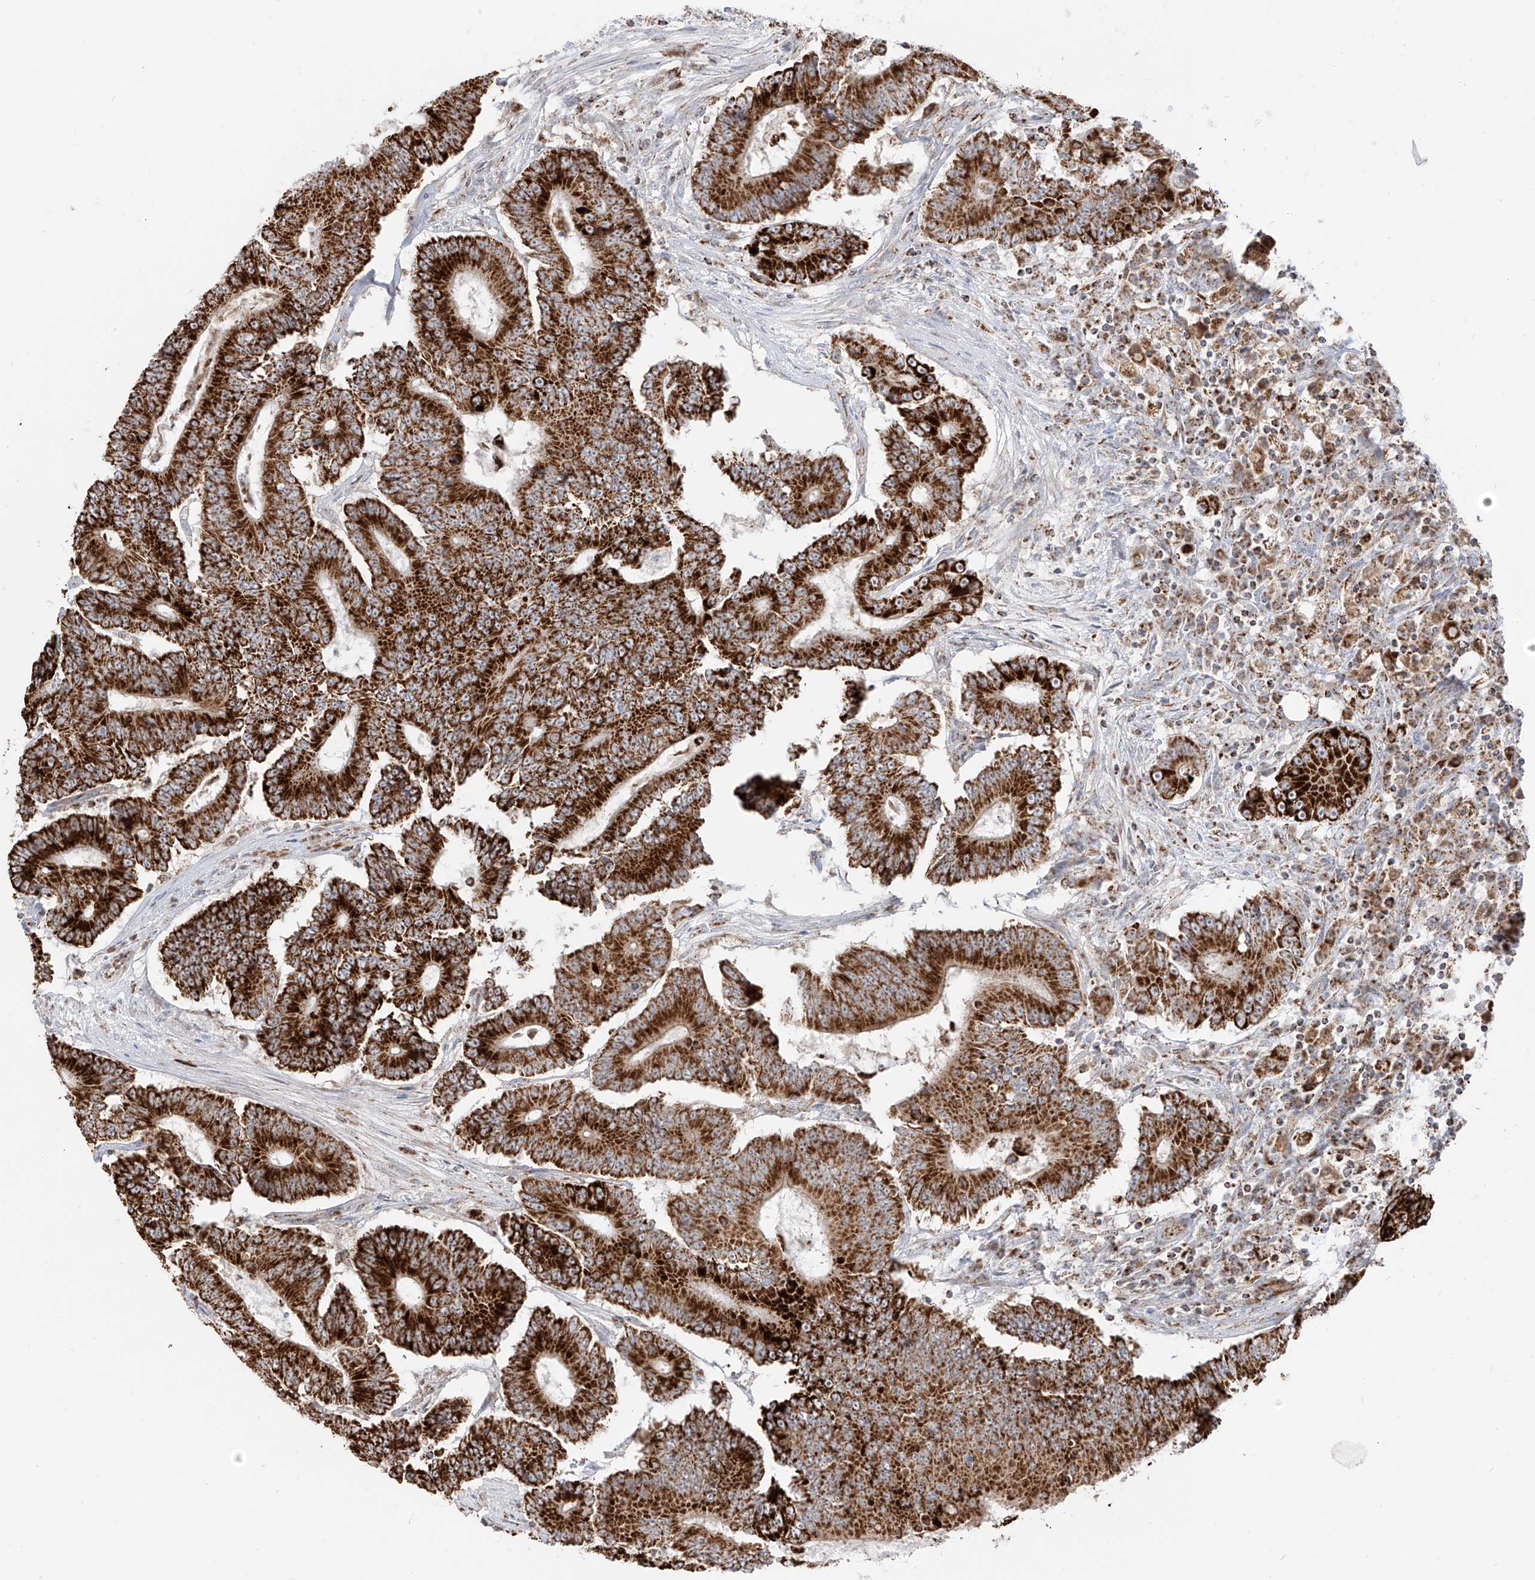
{"staining": {"intensity": "strong", "quantity": ">75%", "location": "cytoplasmic/membranous"}, "tissue": "colorectal cancer", "cell_type": "Tumor cells", "image_type": "cancer", "snomed": [{"axis": "morphology", "description": "Adenocarcinoma, NOS"}, {"axis": "topography", "description": "Colon"}], "caption": "Protein expression analysis of human colorectal cancer (adenocarcinoma) reveals strong cytoplasmic/membranous staining in approximately >75% of tumor cells. (DAB IHC, brown staining for protein, blue staining for nuclei).", "gene": "ETHE1", "patient": {"sex": "male", "age": 83}}